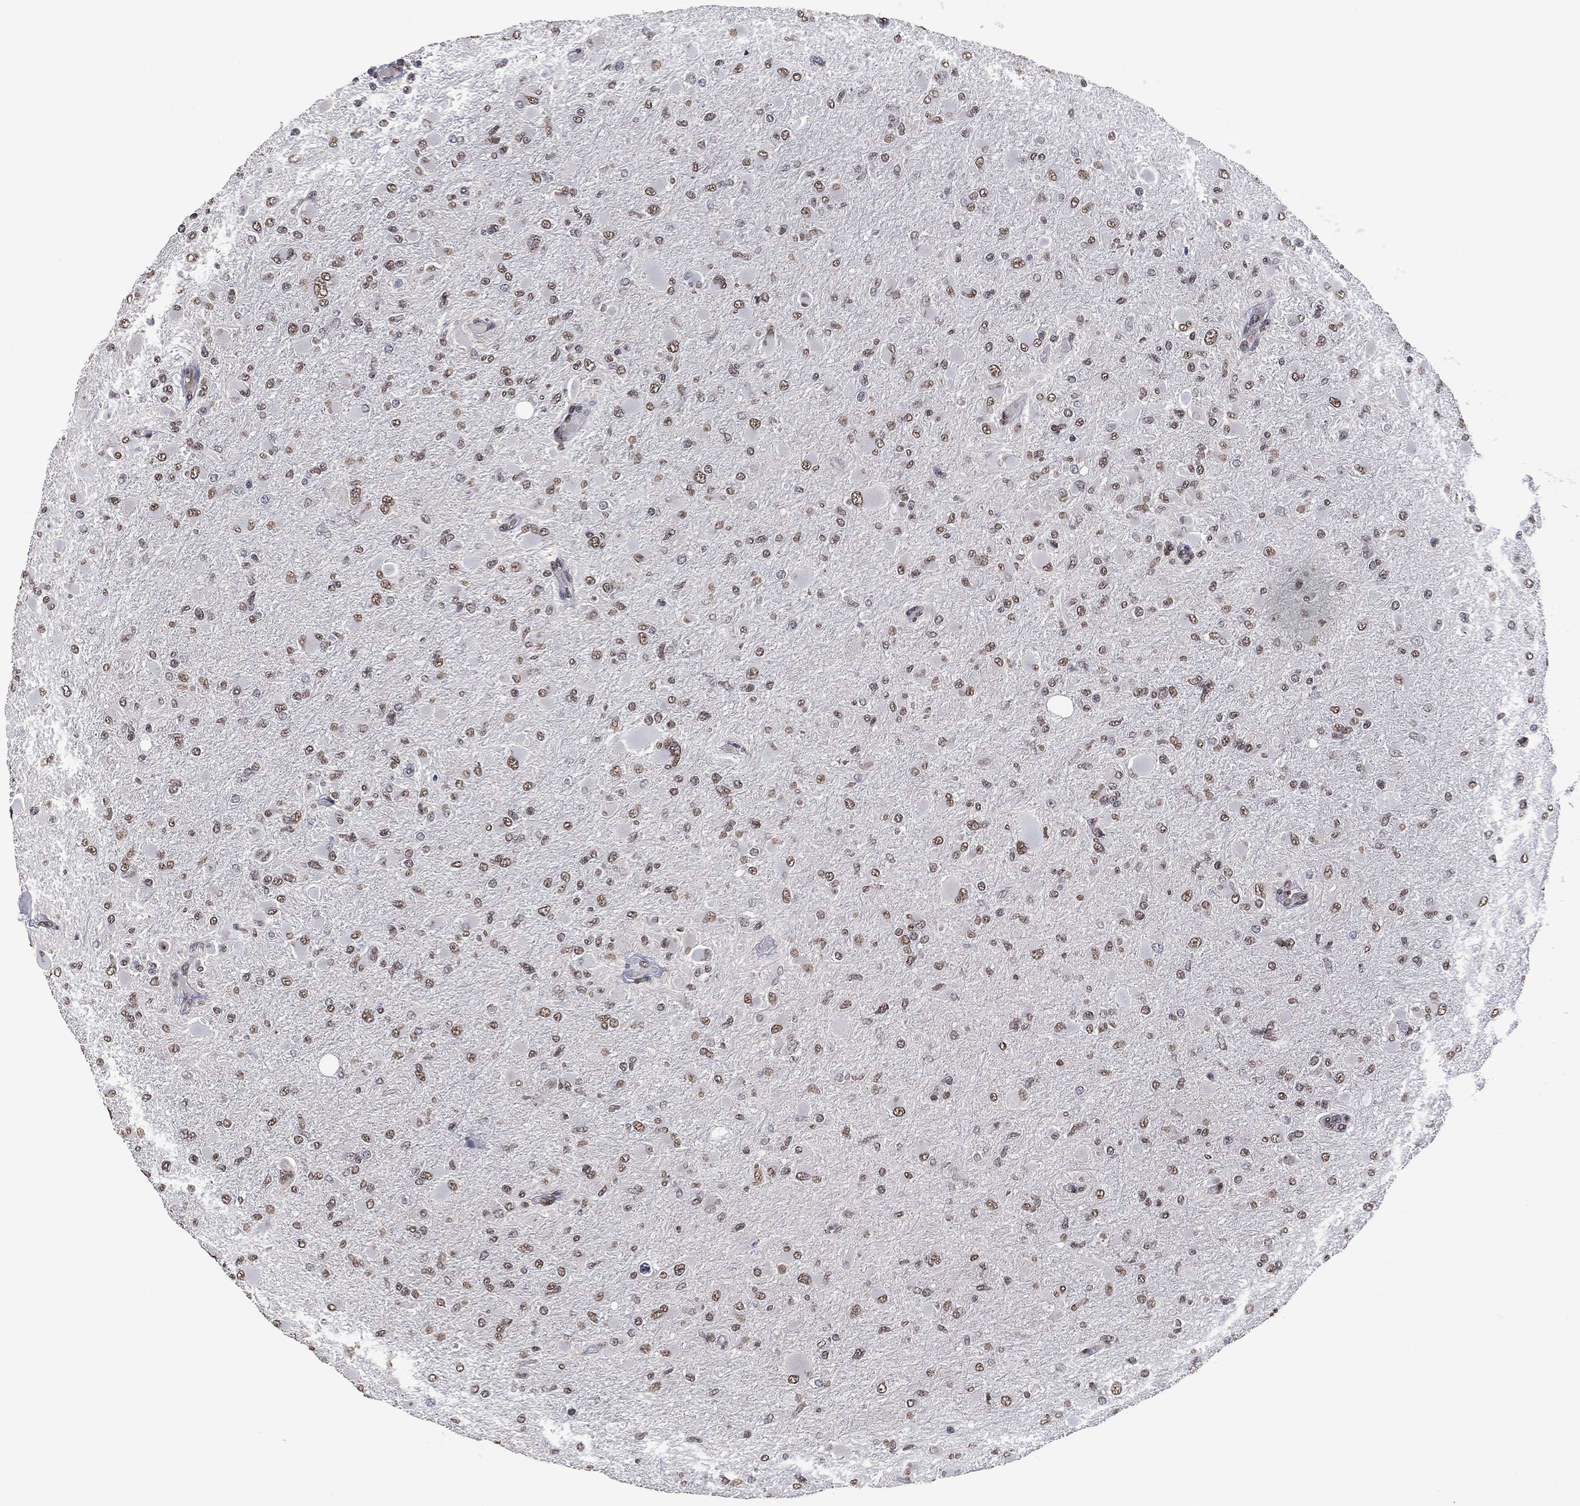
{"staining": {"intensity": "weak", "quantity": "25%-75%", "location": "nuclear"}, "tissue": "glioma", "cell_type": "Tumor cells", "image_type": "cancer", "snomed": [{"axis": "morphology", "description": "Glioma, malignant, High grade"}, {"axis": "topography", "description": "Cerebral cortex"}], "caption": "DAB (3,3'-diaminobenzidine) immunohistochemical staining of malignant high-grade glioma displays weak nuclear protein expression in approximately 25%-75% of tumor cells.", "gene": "EHMT1", "patient": {"sex": "female", "age": 36}}